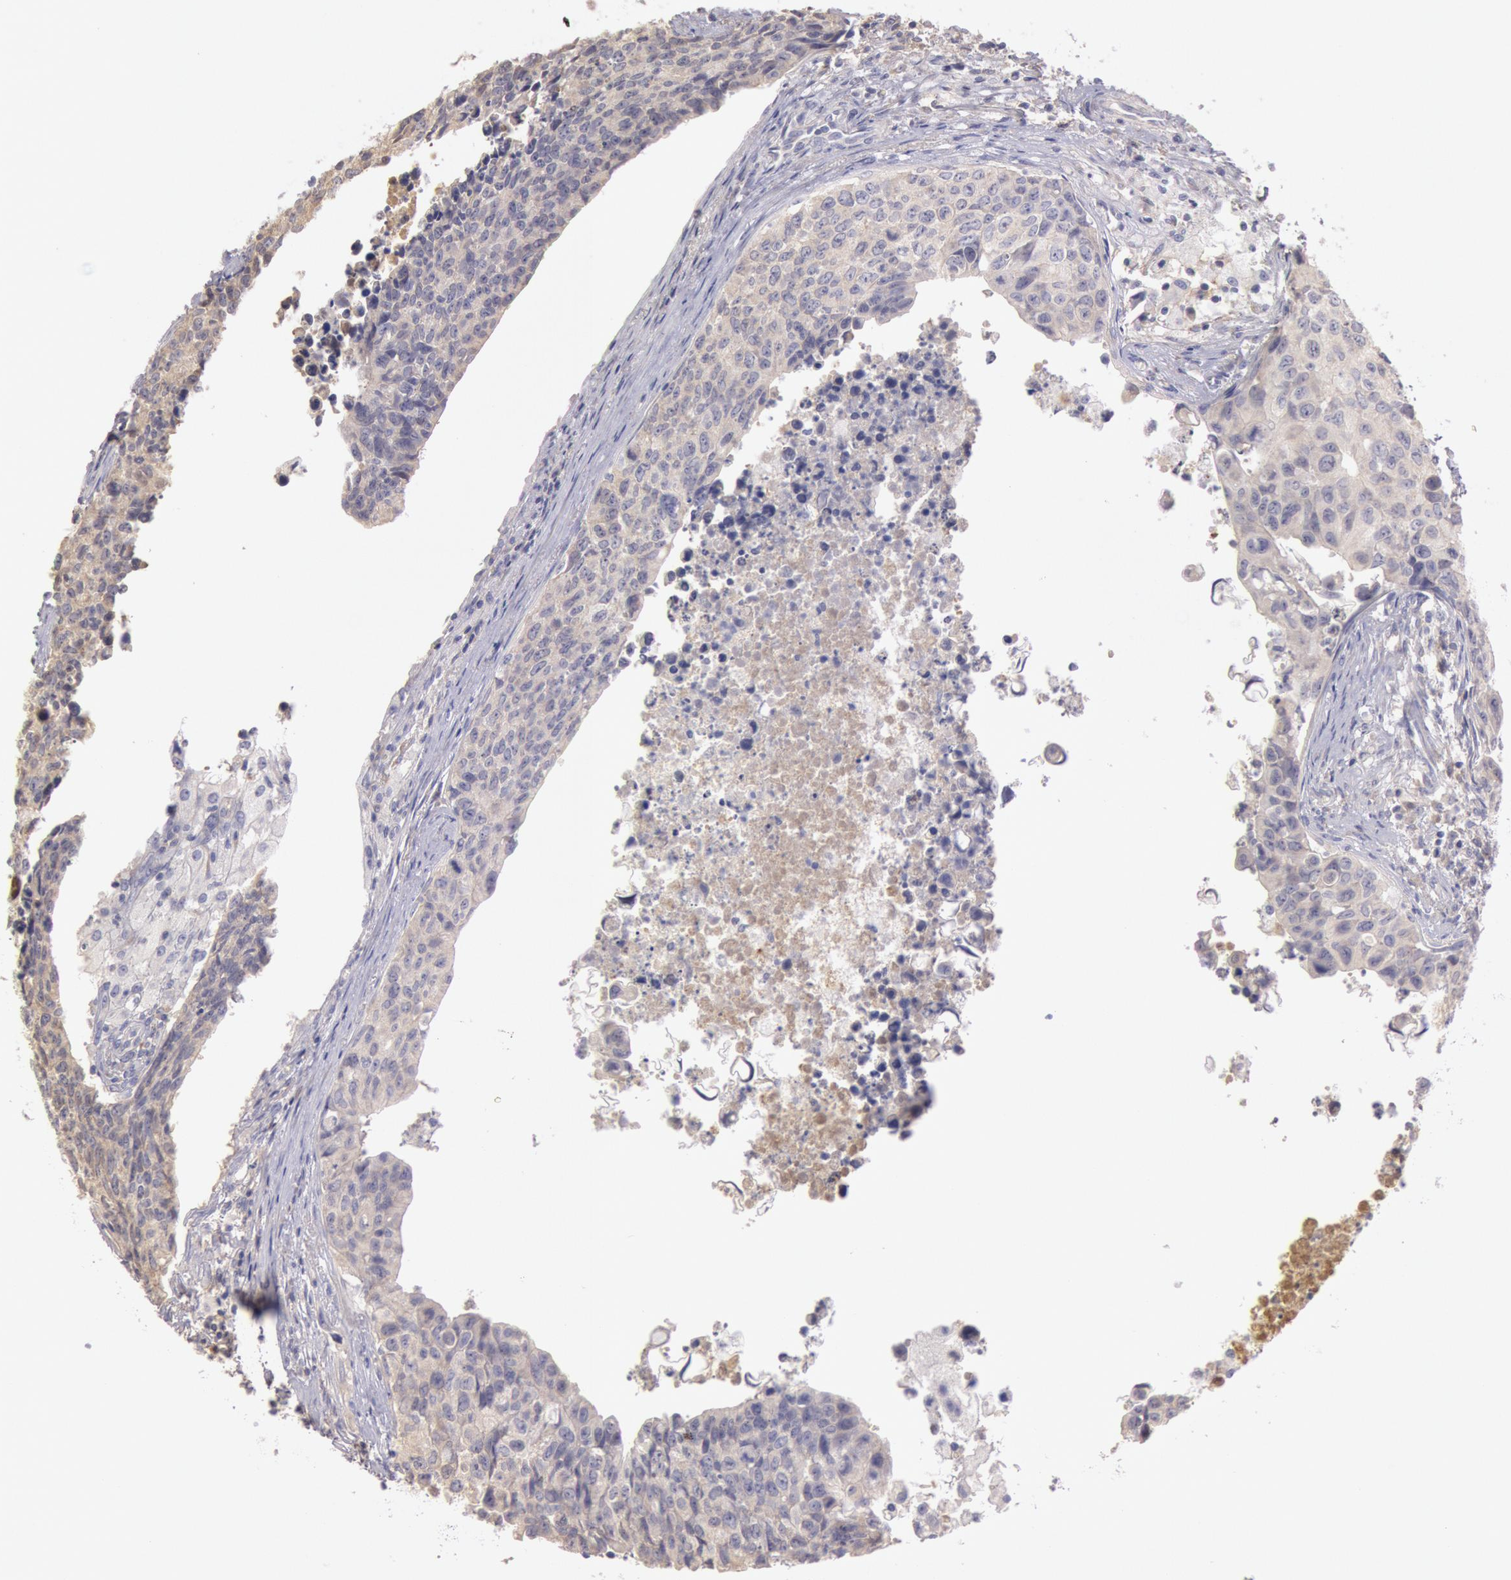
{"staining": {"intensity": "negative", "quantity": "none", "location": "none"}, "tissue": "urothelial cancer", "cell_type": "Tumor cells", "image_type": "cancer", "snomed": [{"axis": "morphology", "description": "Urothelial carcinoma, High grade"}, {"axis": "topography", "description": "Urinary bladder"}], "caption": "IHC photomicrograph of neoplastic tissue: human urothelial carcinoma (high-grade) stained with DAB (3,3'-diaminobenzidine) shows no significant protein positivity in tumor cells. (DAB immunohistochemistry visualized using brightfield microscopy, high magnification).", "gene": "C1R", "patient": {"sex": "male", "age": 81}}